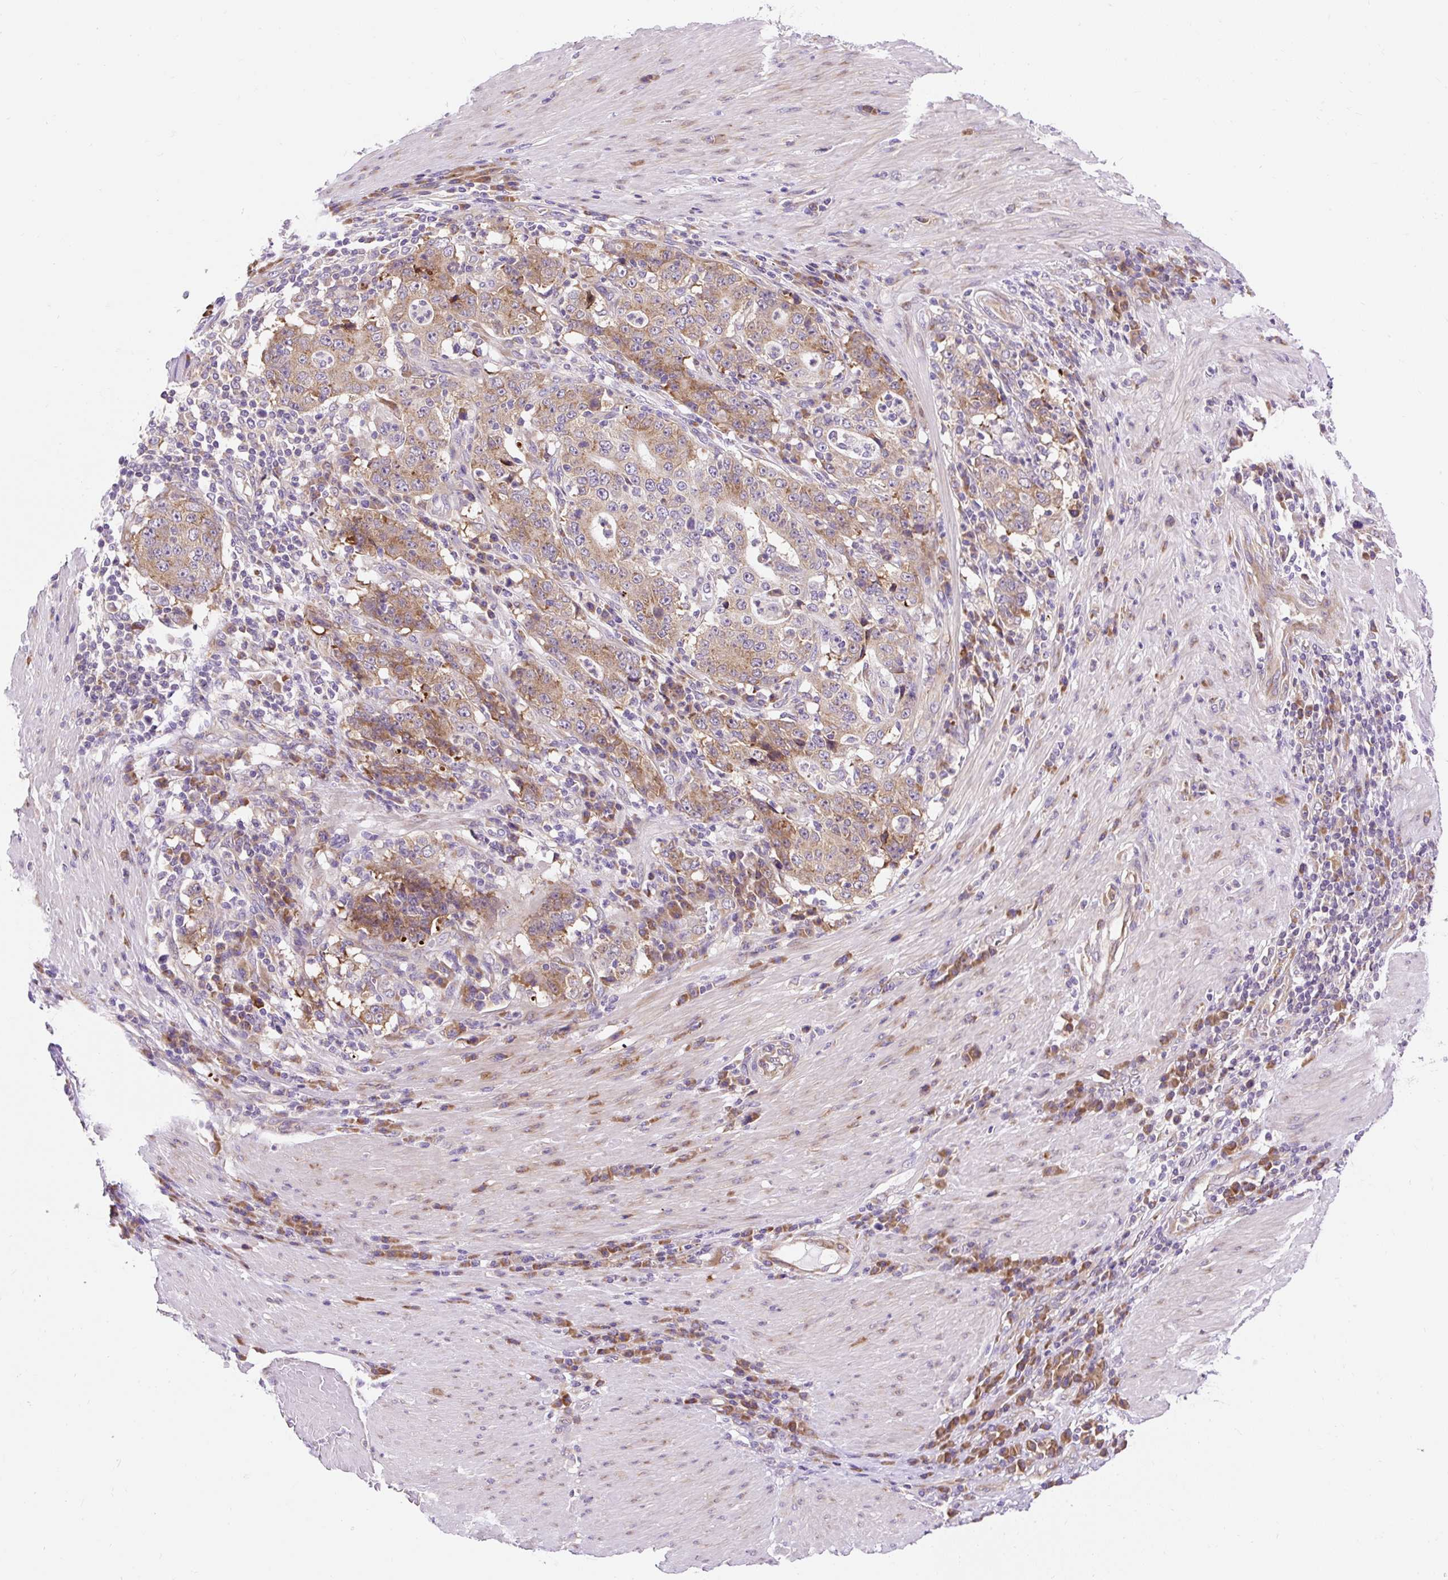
{"staining": {"intensity": "moderate", "quantity": "25%-75%", "location": "cytoplasmic/membranous"}, "tissue": "stomach cancer", "cell_type": "Tumor cells", "image_type": "cancer", "snomed": [{"axis": "morphology", "description": "Normal tissue, NOS"}, {"axis": "morphology", "description": "Adenocarcinoma, NOS"}, {"axis": "topography", "description": "Stomach, upper"}, {"axis": "topography", "description": "Stomach"}], "caption": "An image of stomach cancer stained for a protein reveals moderate cytoplasmic/membranous brown staining in tumor cells. (DAB IHC with brightfield microscopy, high magnification).", "gene": "GPR45", "patient": {"sex": "male", "age": 59}}